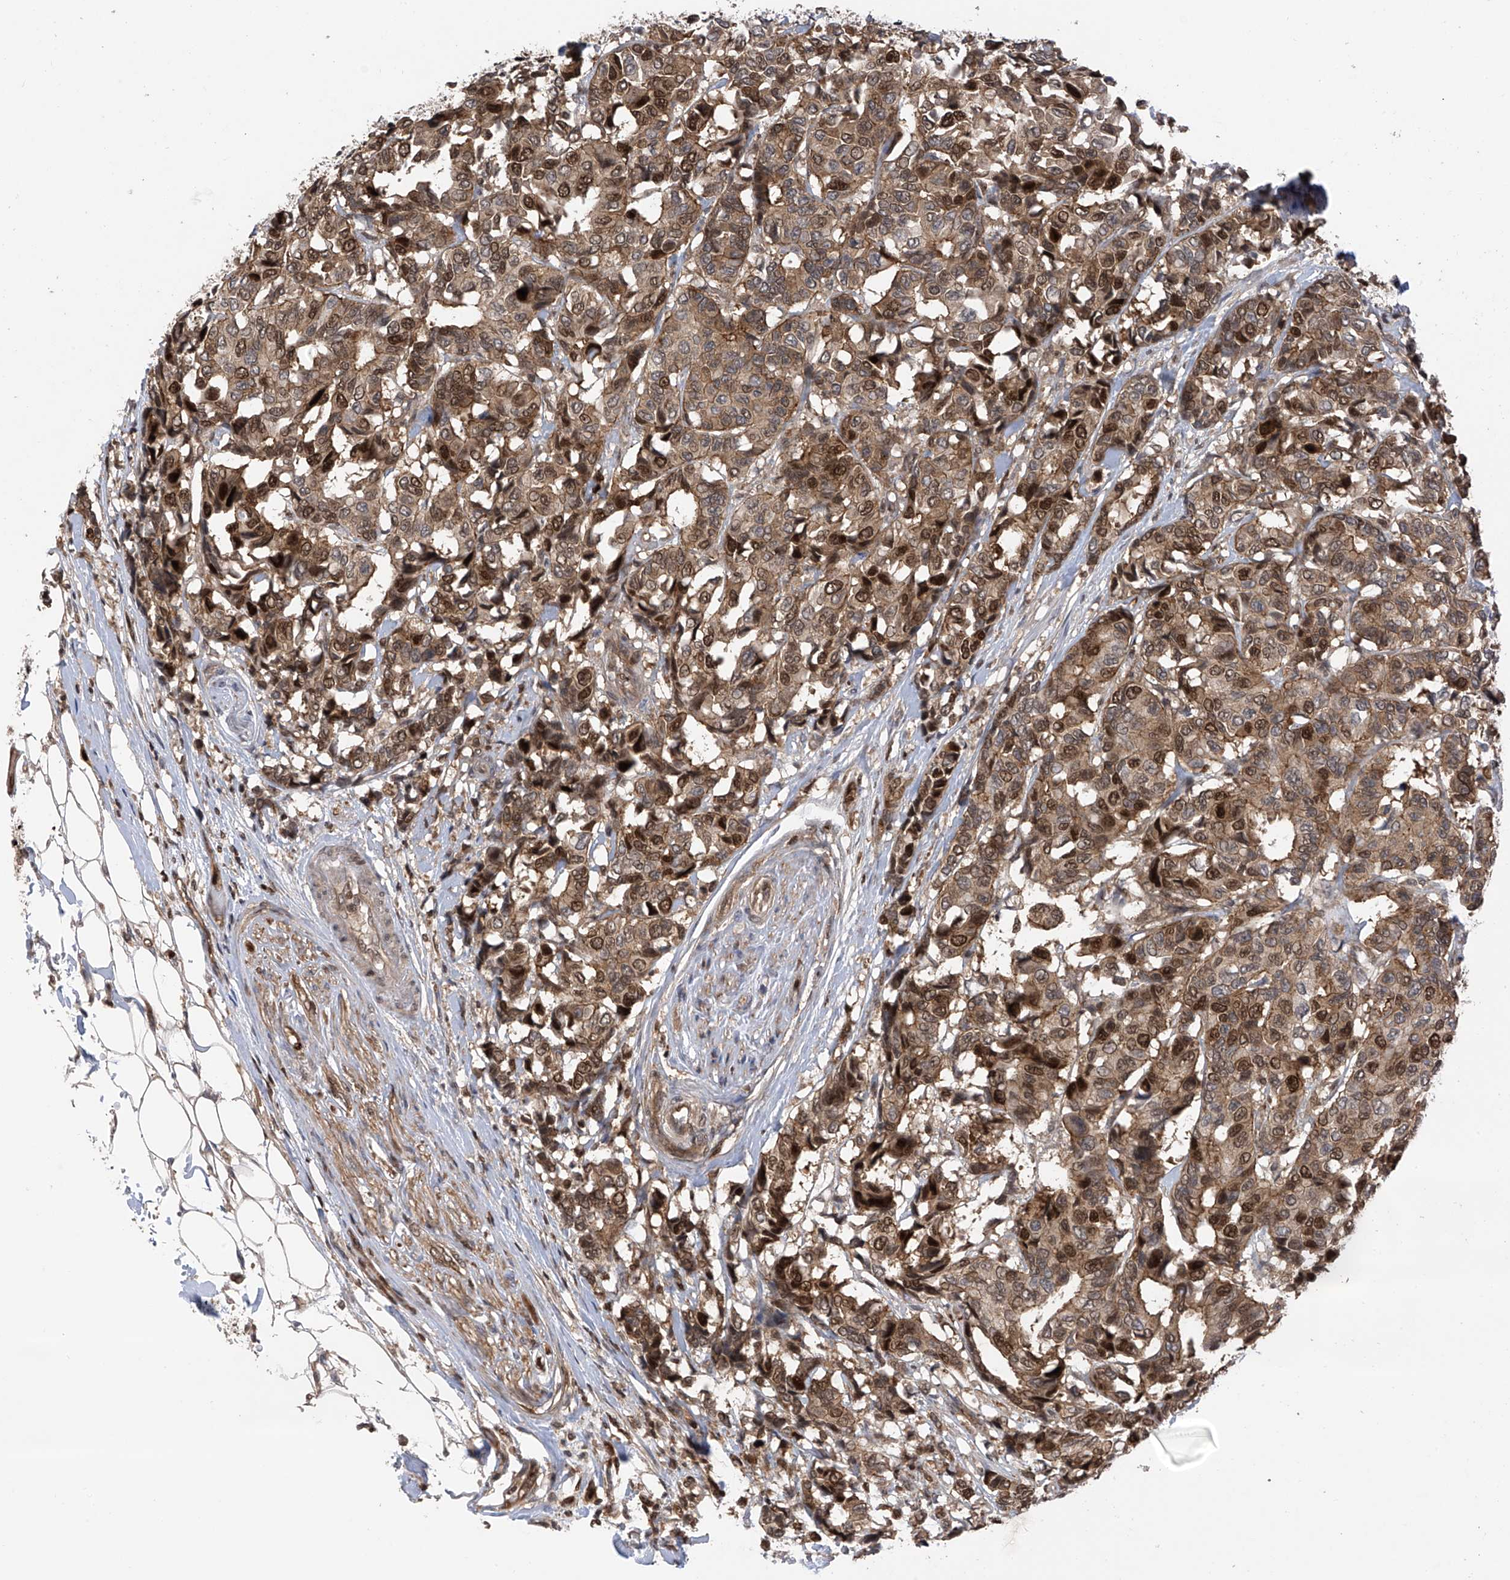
{"staining": {"intensity": "strong", "quantity": "25%-75%", "location": "cytoplasmic/membranous,nuclear"}, "tissue": "breast cancer", "cell_type": "Tumor cells", "image_type": "cancer", "snomed": [{"axis": "morphology", "description": "Duct carcinoma"}, {"axis": "topography", "description": "Breast"}], "caption": "Human breast cancer stained for a protein (brown) shows strong cytoplasmic/membranous and nuclear positive positivity in approximately 25%-75% of tumor cells.", "gene": "DNAJC9", "patient": {"sex": "female", "age": 87}}